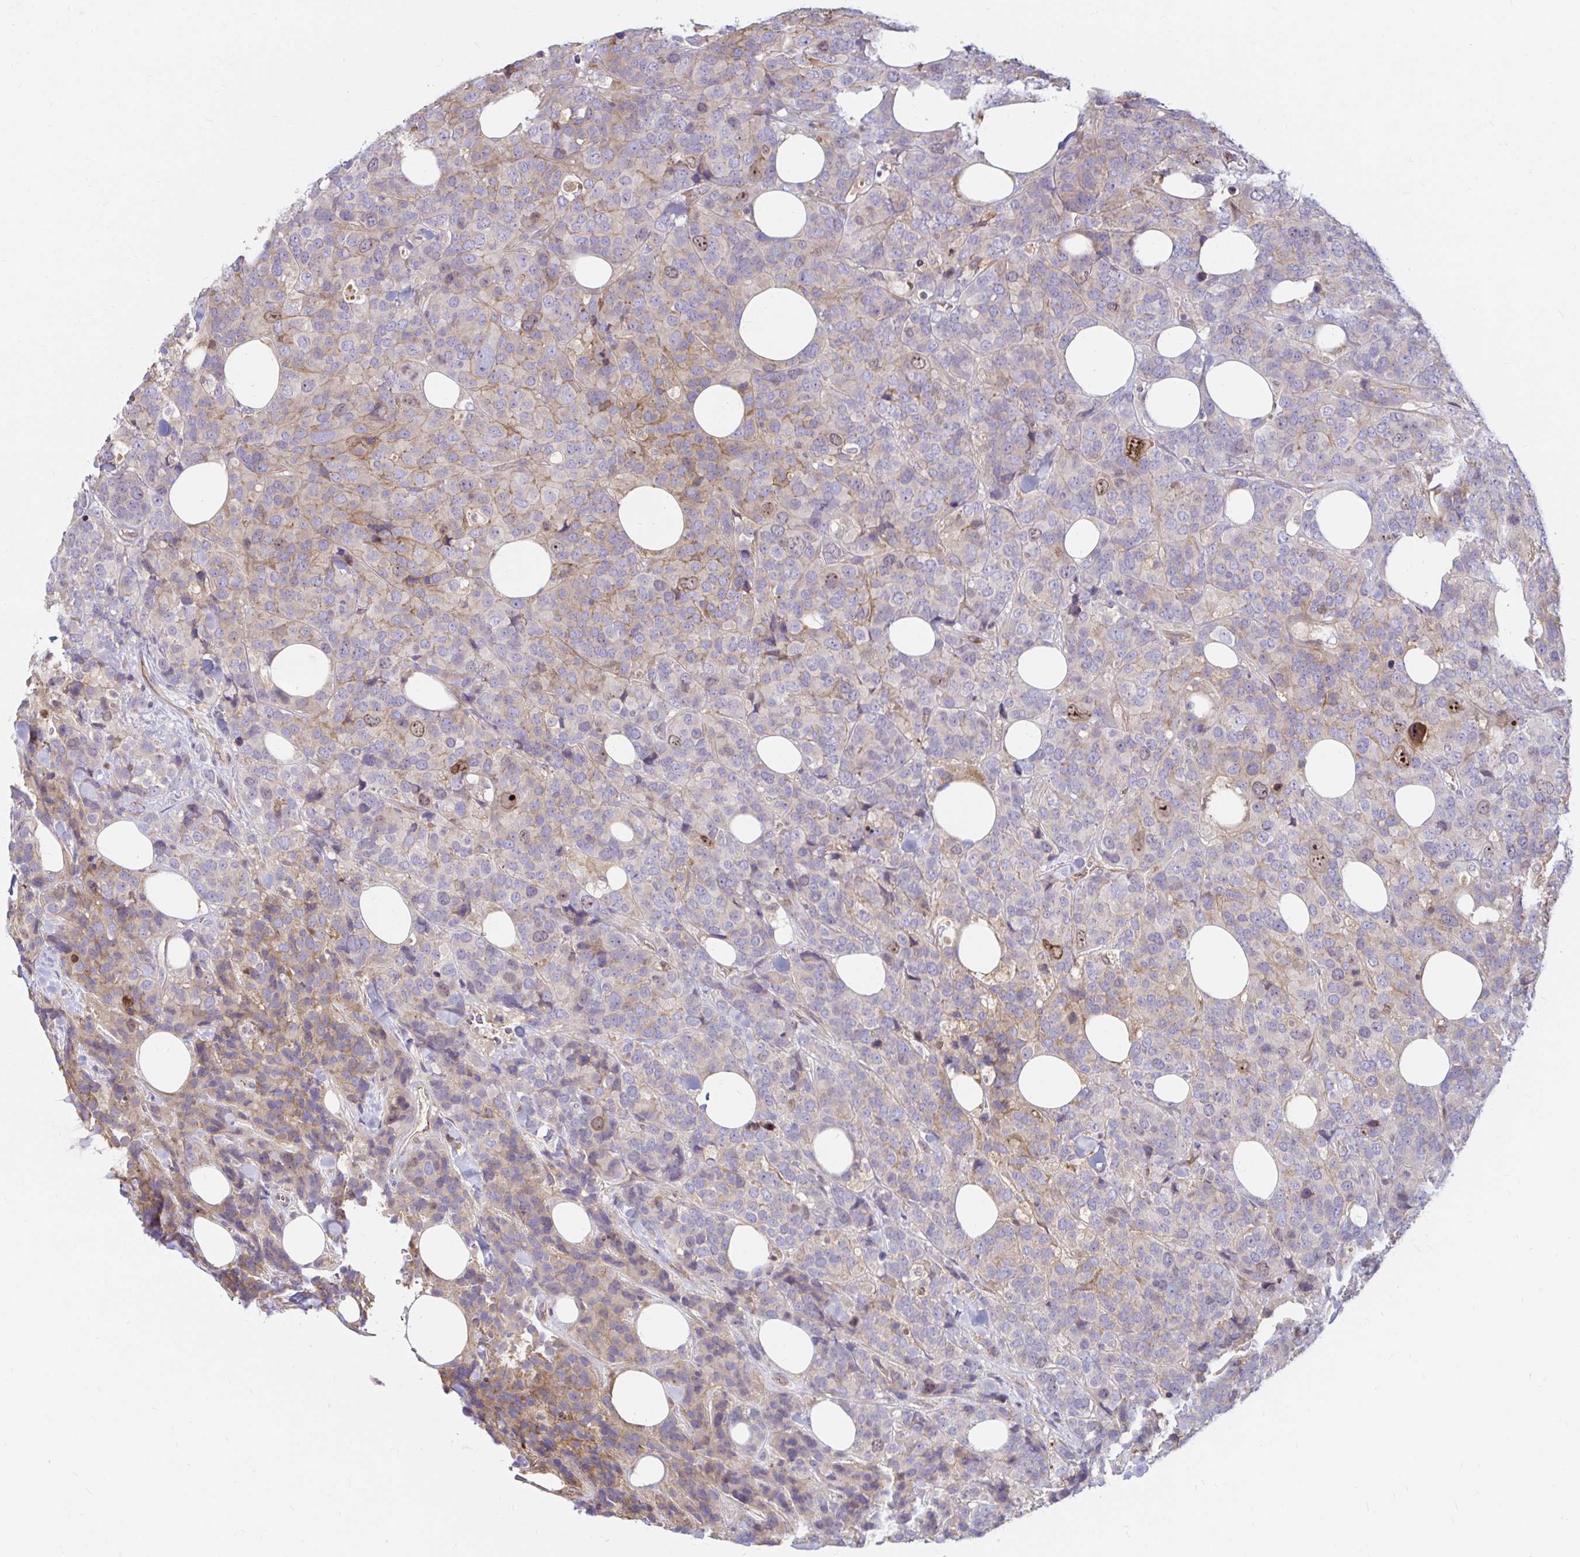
{"staining": {"intensity": "weak", "quantity": "<25%", "location": "cytoplasmic/membranous"}, "tissue": "breast cancer", "cell_type": "Tumor cells", "image_type": "cancer", "snomed": [{"axis": "morphology", "description": "Lobular carcinoma"}, {"axis": "topography", "description": "Breast"}], "caption": "DAB immunohistochemical staining of human breast cancer (lobular carcinoma) shows no significant staining in tumor cells.", "gene": "ITGA2", "patient": {"sex": "female", "age": 59}}